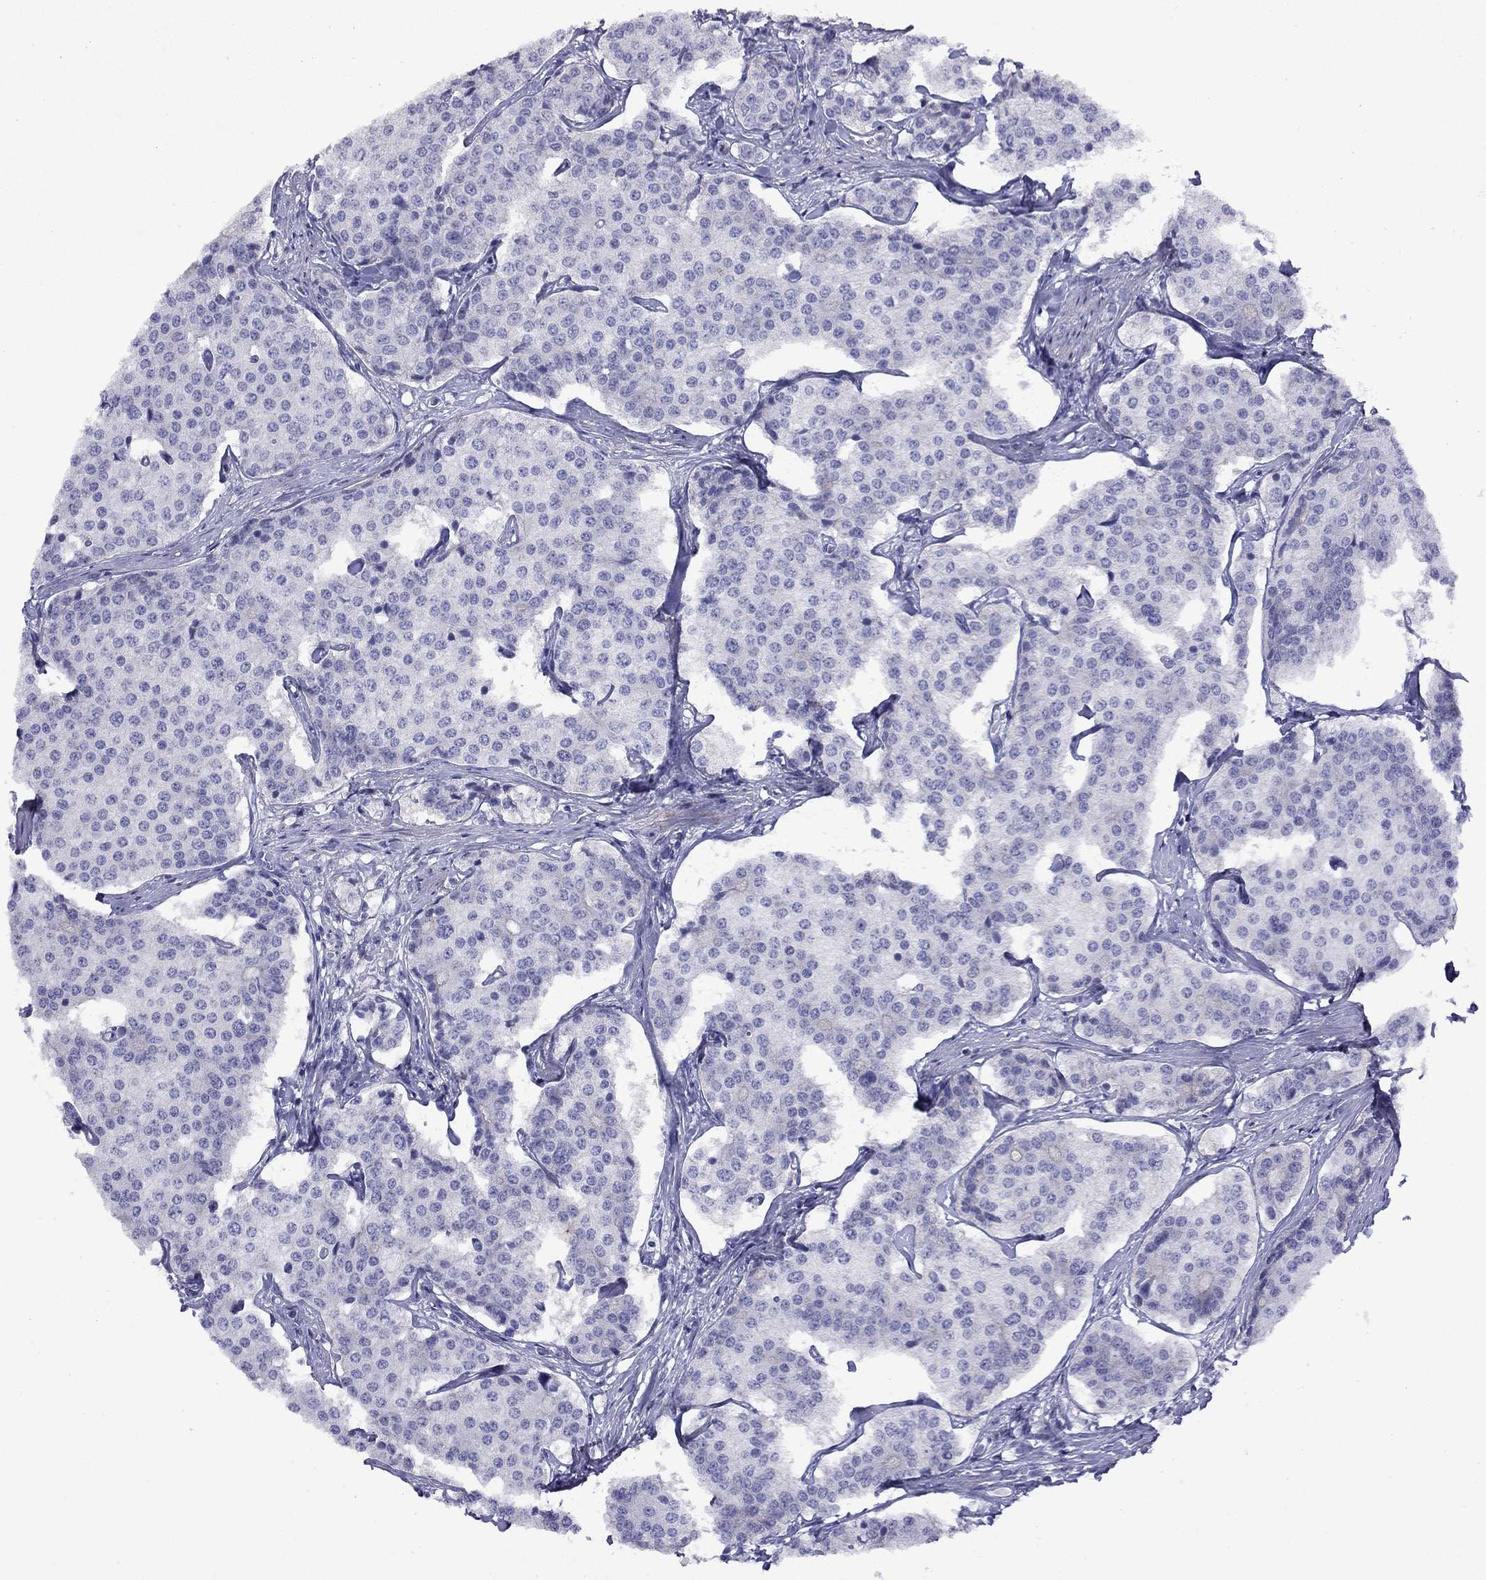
{"staining": {"intensity": "negative", "quantity": "none", "location": "none"}, "tissue": "carcinoid", "cell_type": "Tumor cells", "image_type": "cancer", "snomed": [{"axis": "morphology", "description": "Carcinoid, malignant, NOS"}, {"axis": "topography", "description": "Small intestine"}], "caption": "DAB immunohistochemical staining of malignant carcinoid shows no significant staining in tumor cells.", "gene": "GNAT3", "patient": {"sex": "female", "age": 65}}